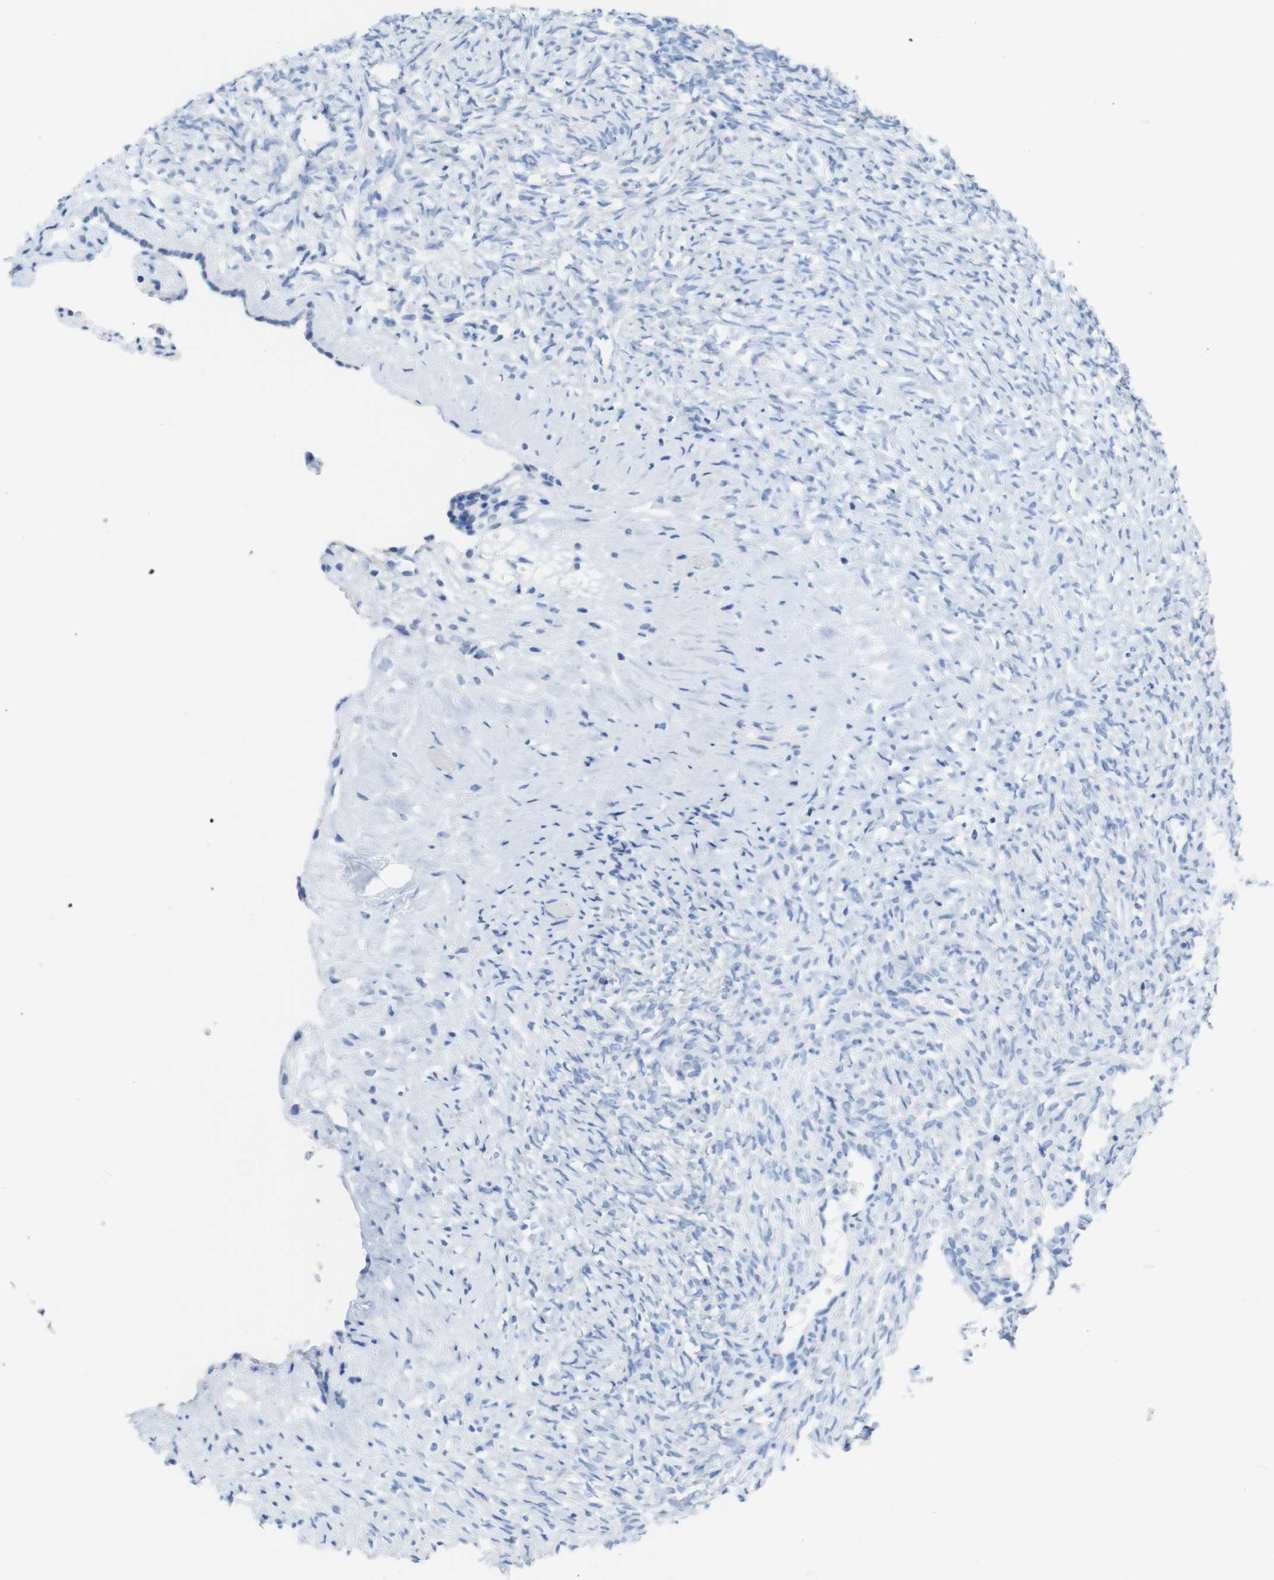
{"staining": {"intensity": "negative", "quantity": "none", "location": "none"}, "tissue": "ovary", "cell_type": "Follicle cells", "image_type": "normal", "snomed": [{"axis": "morphology", "description": "Normal tissue, NOS"}, {"axis": "topography", "description": "Ovary"}], "caption": "Follicle cells show no significant staining in benign ovary.", "gene": "LAG3", "patient": {"sex": "female", "age": 35}}